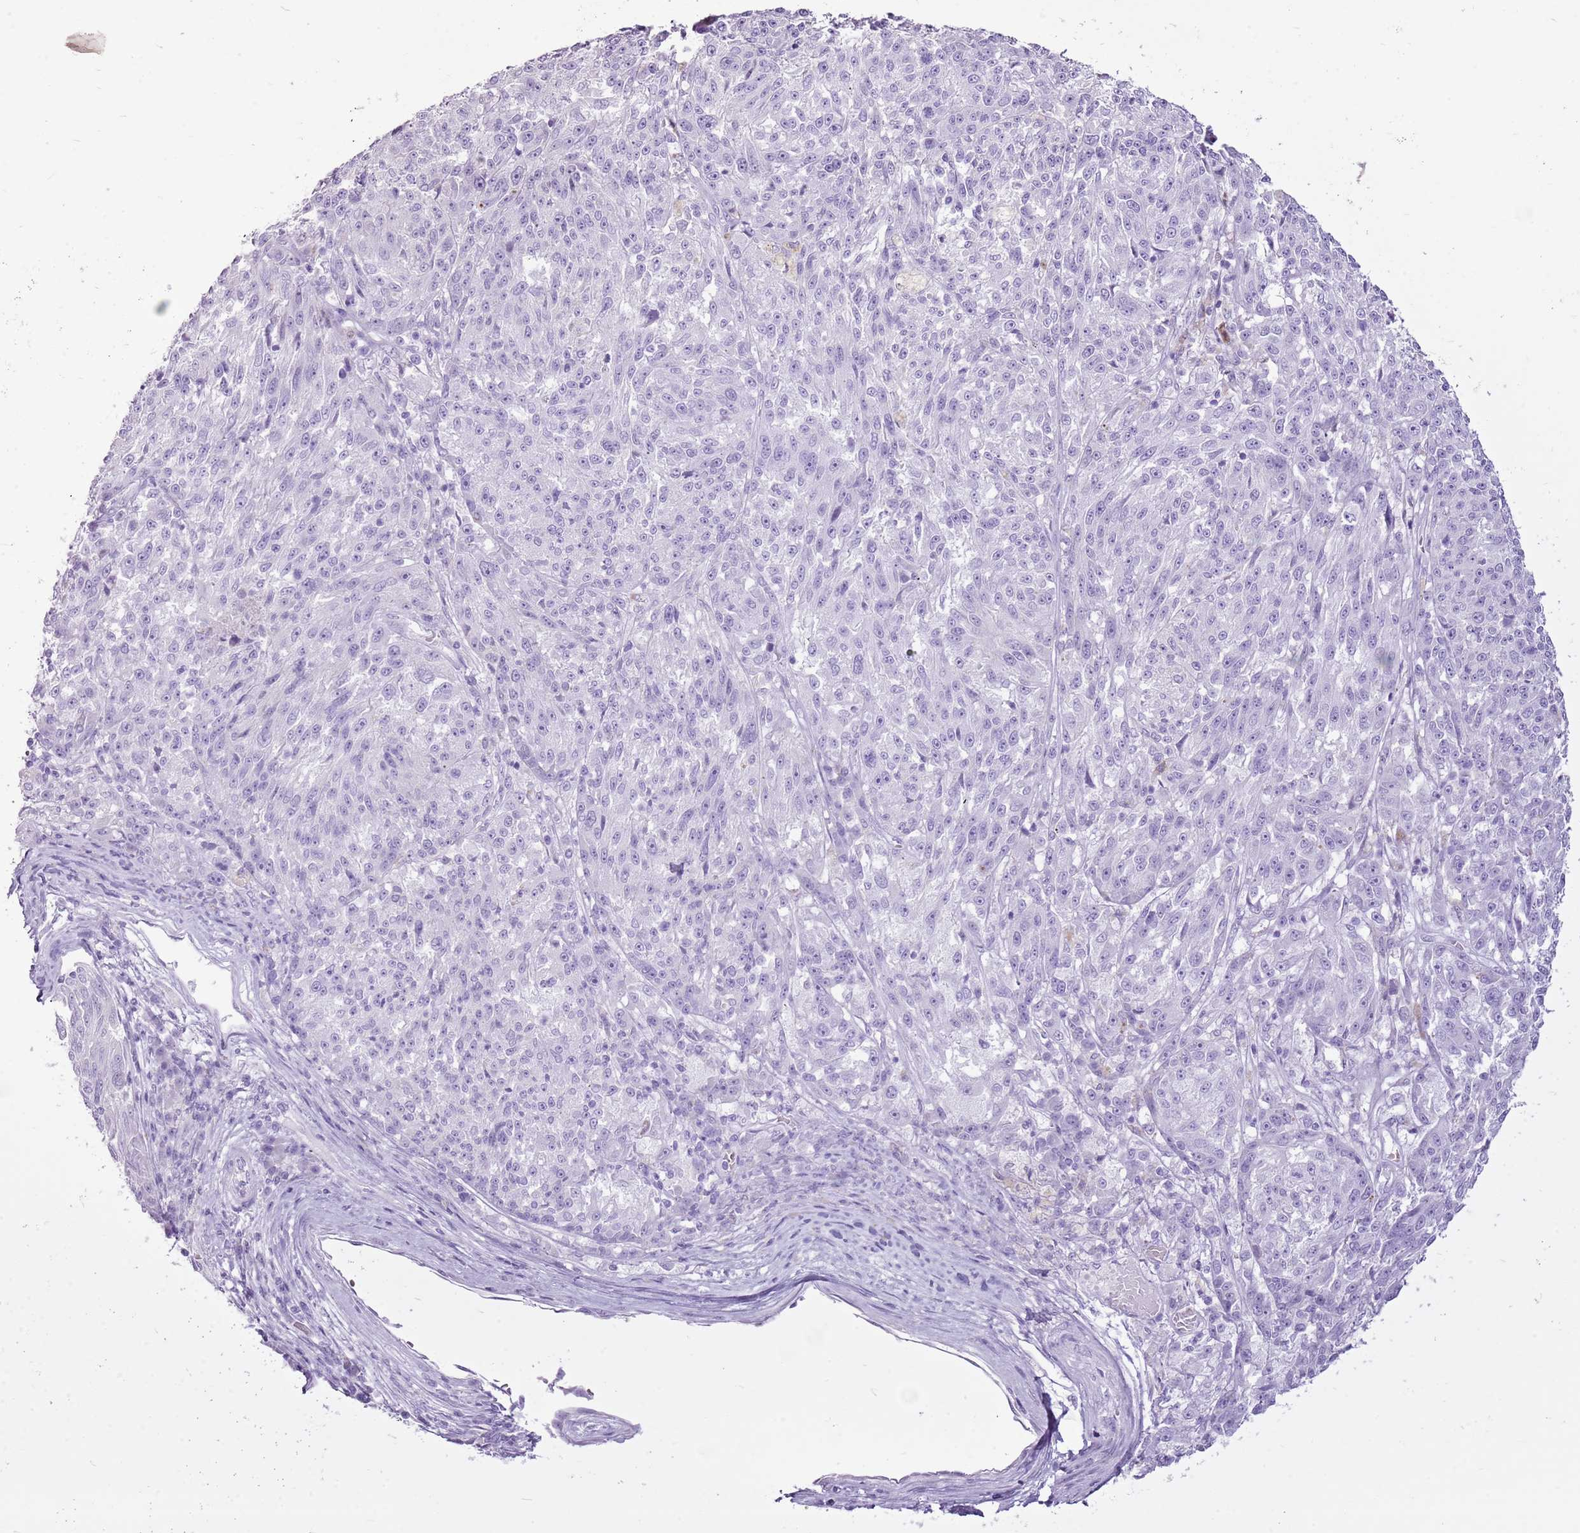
{"staining": {"intensity": "negative", "quantity": "none", "location": "none"}, "tissue": "melanoma", "cell_type": "Tumor cells", "image_type": "cancer", "snomed": [{"axis": "morphology", "description": "Malignant melanoma, NOS"}, {"axis": "topography", "description": "Skin"}], "caption": "A high-resolution photomicrograph shows immunohistochemistry staining of malignant melanoma, which demonstrates no significant staining in tumor cells.", "gene": "CNFN", "patient": {"sex": "male", "age": 53}}